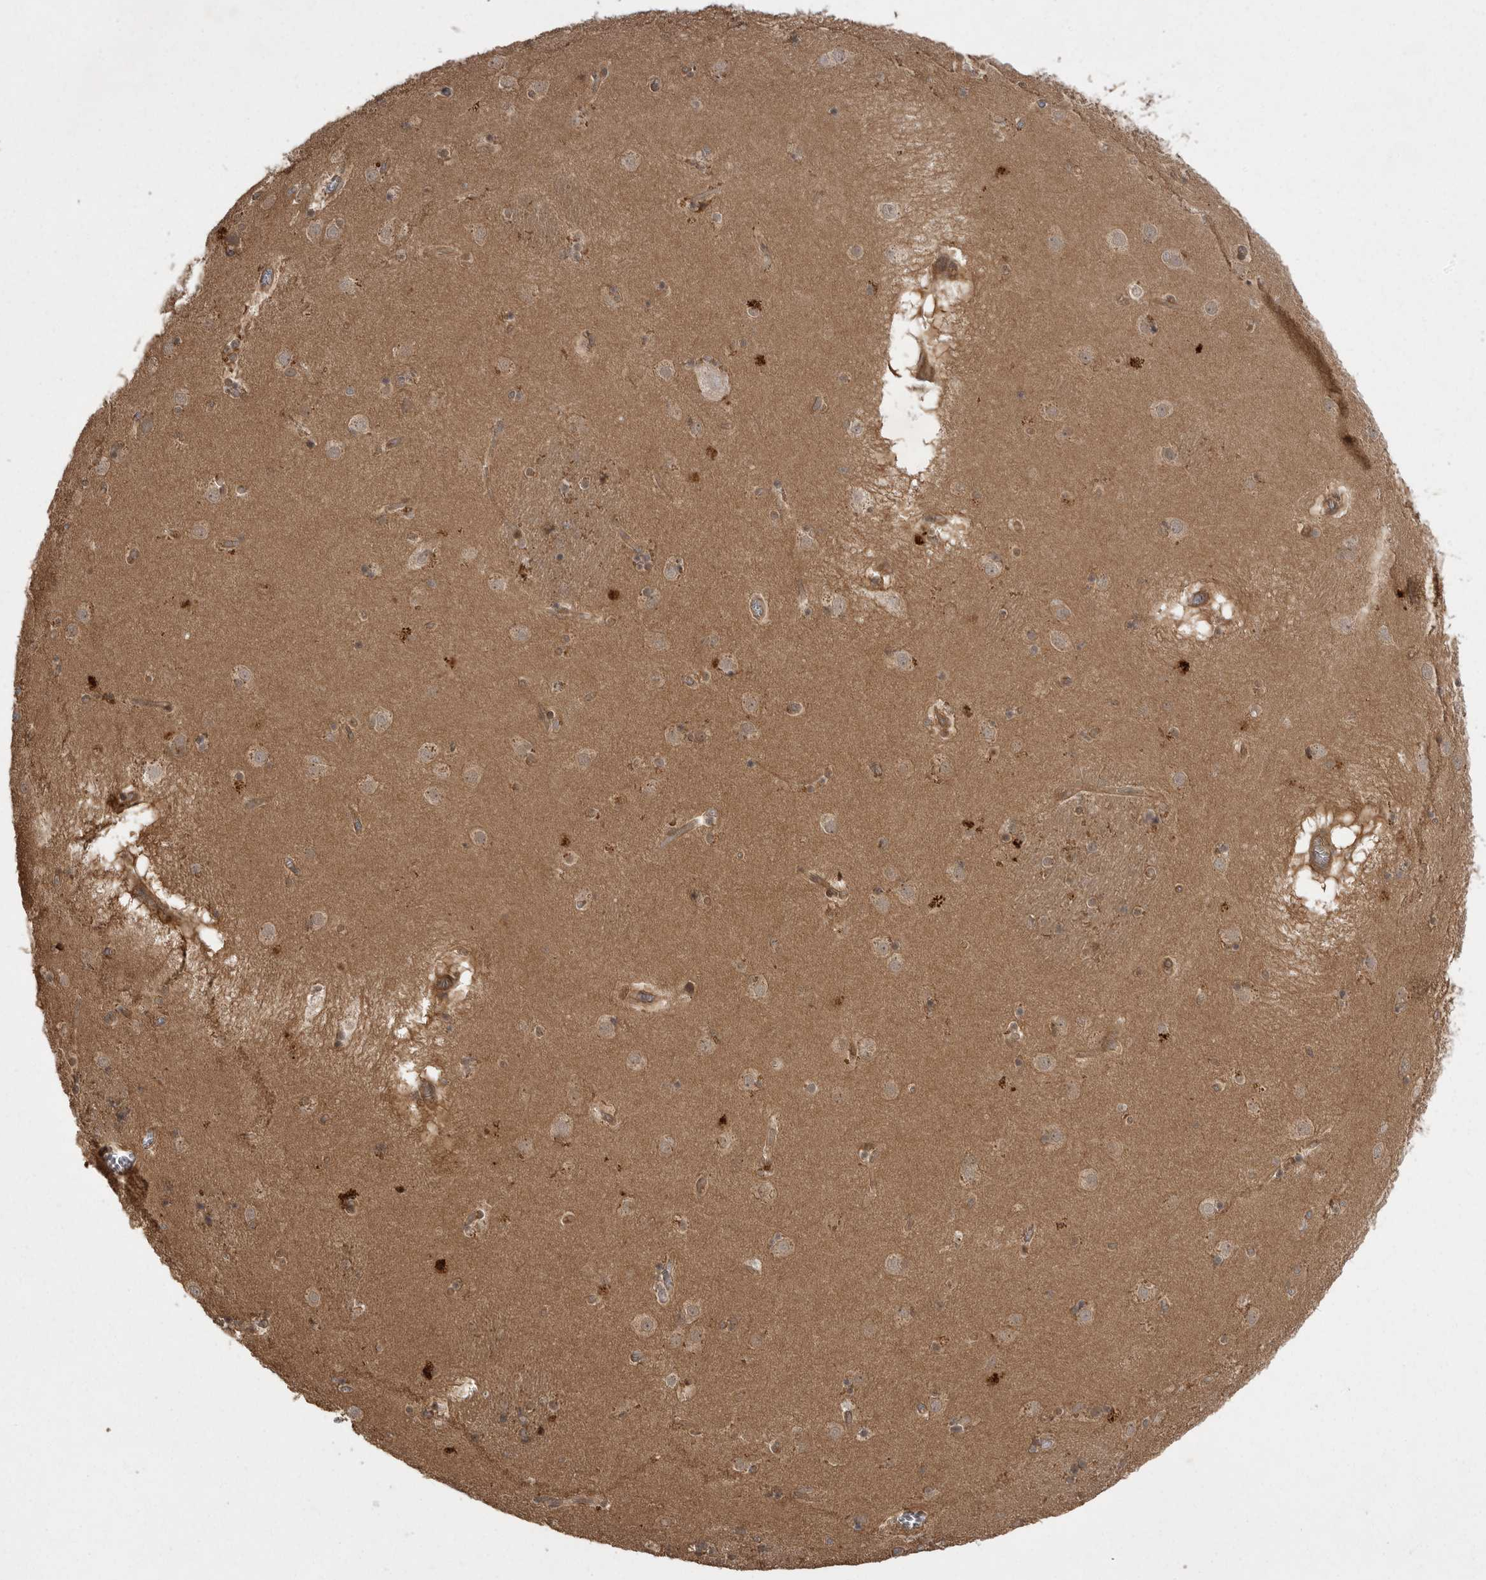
{"staining": {"intensity": "moderate", "quantity": "<25%", "location": "cytoplasmic/membranous"}, "tissue": "caudate", "cell_type": "Glial cells", "image_type": "normal", "snomed": [{"axis": "morphology", "description": "Normal tissue, NOS"}, {"axis": "topography", "description": "Lateral ventricle wall"}], "caption": "Normal caudate was stained to show a protein in brown. There is low levels of moderate cytoplasmic/membranous expression in about <25% of glial cells.", "gene": "STK24", "patient": {"sex": "male", "age": 70}}